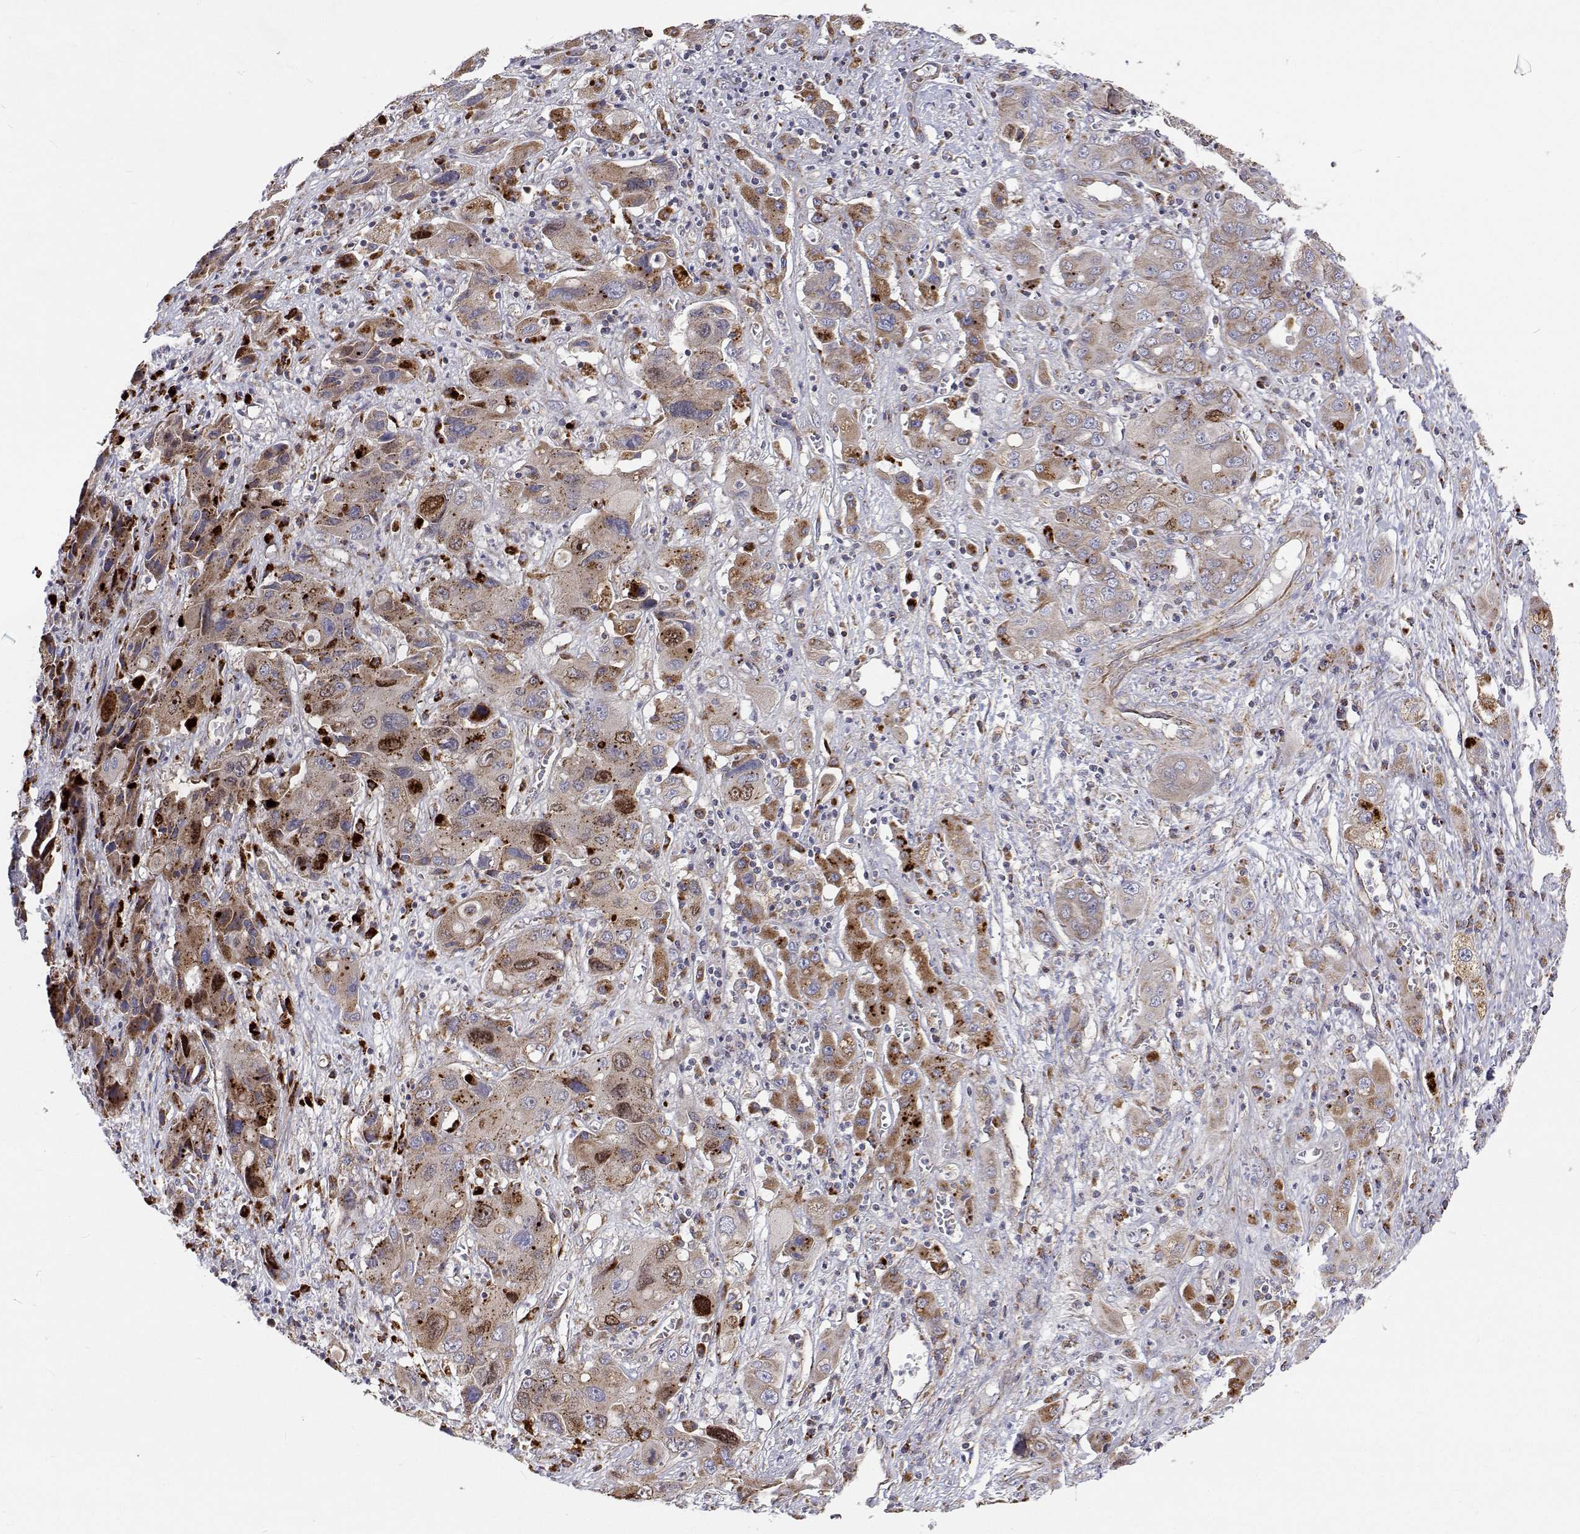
{"staining": {"intensity": "moderate", "quantity": "25%-75%", "location": "cytoplasmic/membranous"}, "tissue": "liver cancer", "cell_type": "Tumor cells", "image_type": "cancer", "snomed": [{"axis": "morphology", "description": "Cholangiocarcinoma"}, {"axis": "topography", "description": "Liver"}], "caption": "Immunohistochemical staining of liver cholangiocarcinoma demonstrates medium levels of moderate cytoplasmic/membranous staining in about 25%-75% of tumor cells. (Stains: DAB (3,3'-diaminobenzidine) in brown, nuclei in blue, Microscopy: brightfield microscopy at high magnification).", "gene": "SPICE1", "patient": {"sex": "male", "age": 67}}